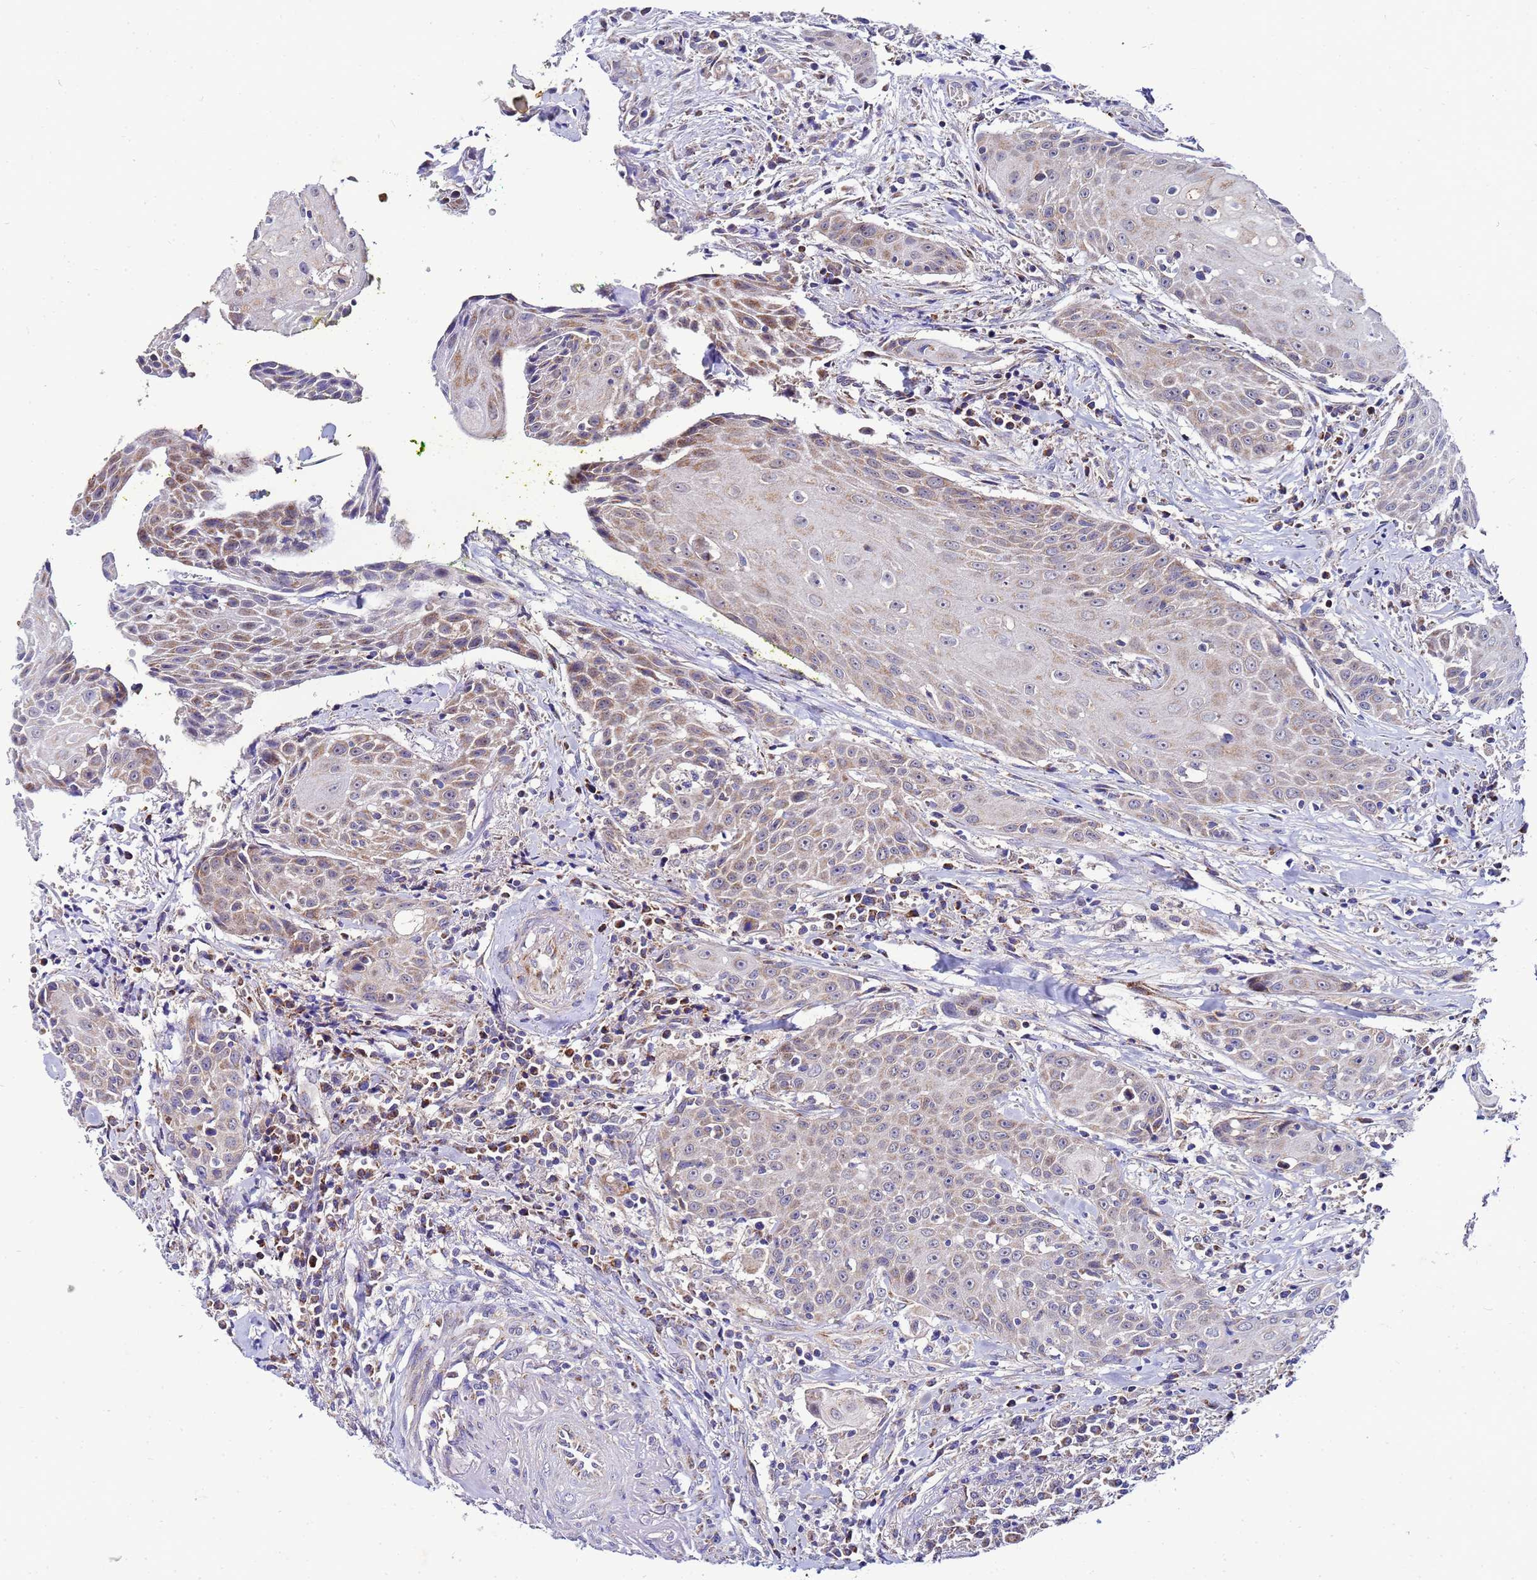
{"staining": {"intensity": "moderate", "quantity": "25%-75%", "location": "cytoplasmic/membranous"}, "tissue": "head and neck cancer", "cell_type": "Tumor cells", "image_type": "cancer", "snomed": [{"axis": "morphology", "description": "Squamous cell carcinoma, NOS"}, {"axis": "topography", "description": "Oral tissue"}, {"axis": "topography", "description": "Head-Neck"}], "caption": "High-power microscopy captured an immunohistochemistry image of head and neck cancer (squamous cell carcinoma), revealing moderate cytoplasmic/membranous positivity in about 25%-75% of tumor cells.", "gene": "FAHD2A", "patient": {"sex": "female", "age": 82}}